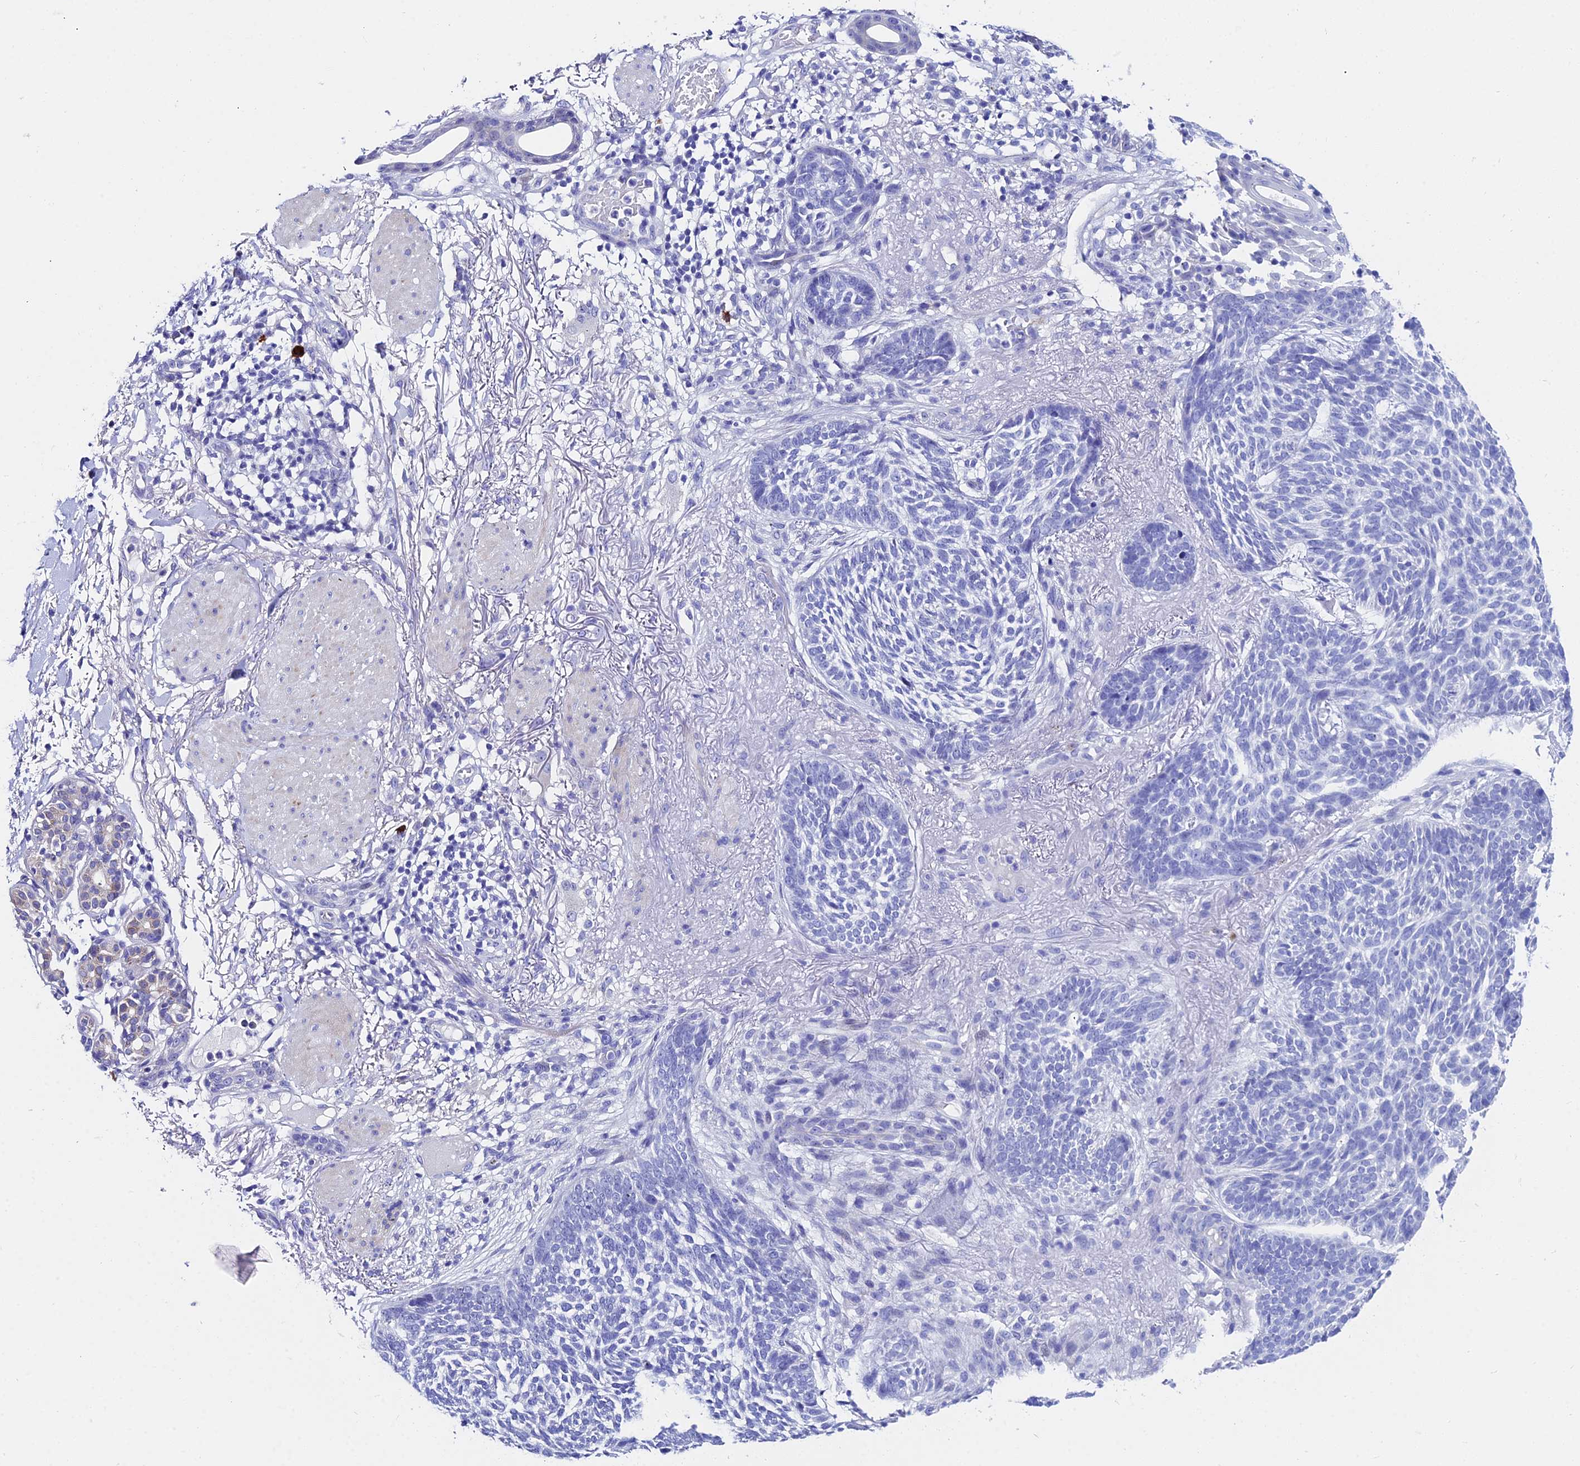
{"staining": {"intensity": "negative", "quantity": "none", "location": "none"}, "tissue": "skin cancer", "cell_type": "Tumor cells", "image_type": "cancer", "snomed": [{"axis": "morphology", "description": "Normal tissue, NOS"}, {"axis": "morphology", "description": "Basal cell carcinoma"}, {"axis": "topography", "description": "Skin"}], "caption": "Basal cell carcinoma (skin) was stained to show a protein in brown. There is no significant staining in tumor cells.", "gene": "CEP41", "patient": {"sex": "male", "age": 64}}